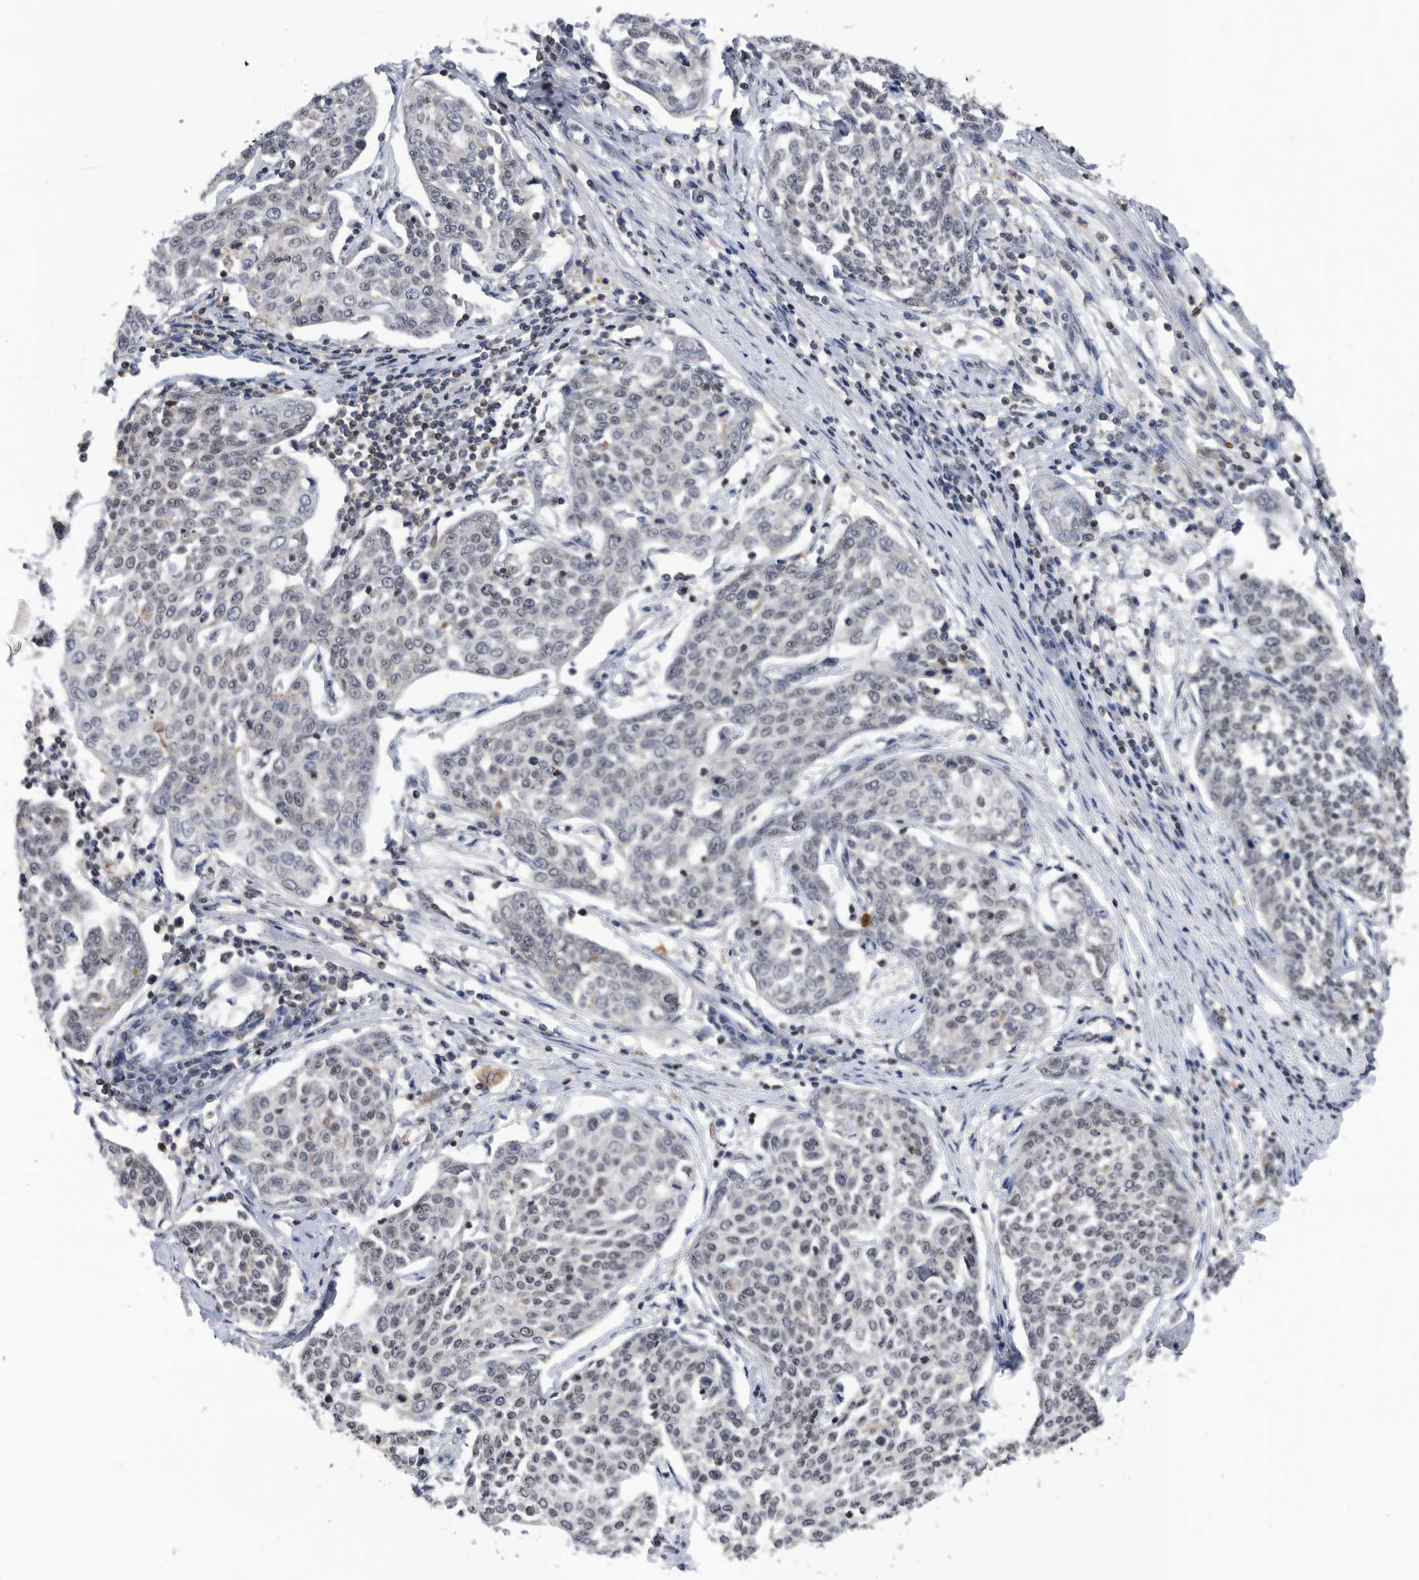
{"staining": {"intensity": "negative", "quantity": "none", "location": "none"}, "tissue": "cervical cancer", "cell_type": "Tumor cells", "image_type": "cancer", "snomed": [{"axis": "morphology", "description": "Squamous cell carcinoma, NOS"}, {"axis": "topography", "description": "Cervix"}], "caption": "High power microscopy histopathology image of an immunohistochemistry histopathology image of squamous cell carcinoma (cervical), revealing no significant expression in tumor cells.", "gene": "ZNF260", "patient": {"sex": "female", "age": 34}}